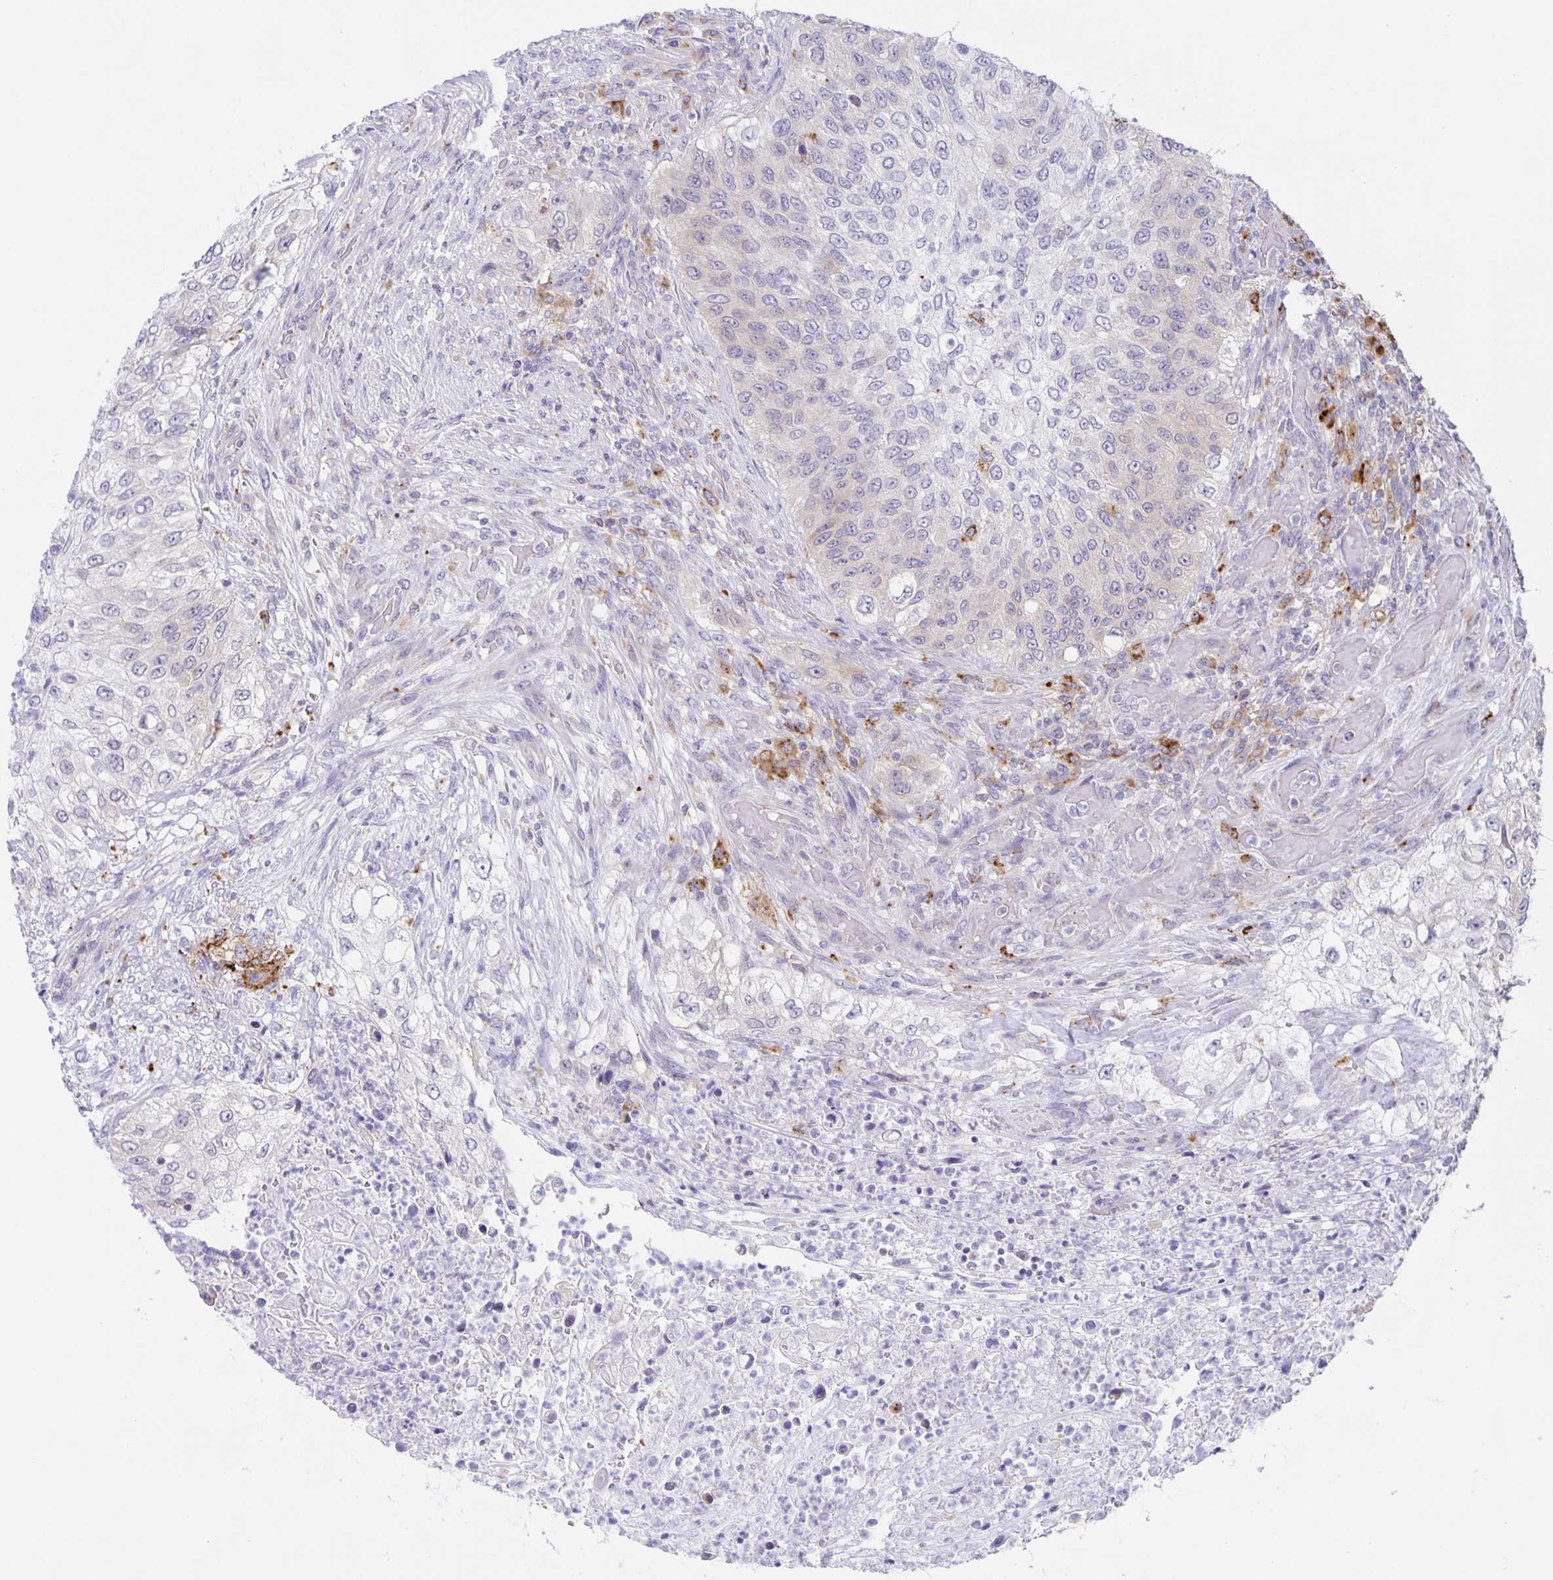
{"staining": {"intensity": "negative", "quantity": "none", "location": "none"}, "tissue": "urothelial cancer", "cell_type": "Tumor cells", "image_type": "cancer", "snomed": [{"axis": "morphology", "description": "Urothelial carcinoma, High grade"}, {"axis": "topography", "description": "Urinary bladder"}], "caption": "A photomicrograph of human urothelial cancer is negative for staining in tumor cells.", "gene": "LIPA", "patient": {"sex": "female", "age": 60}}